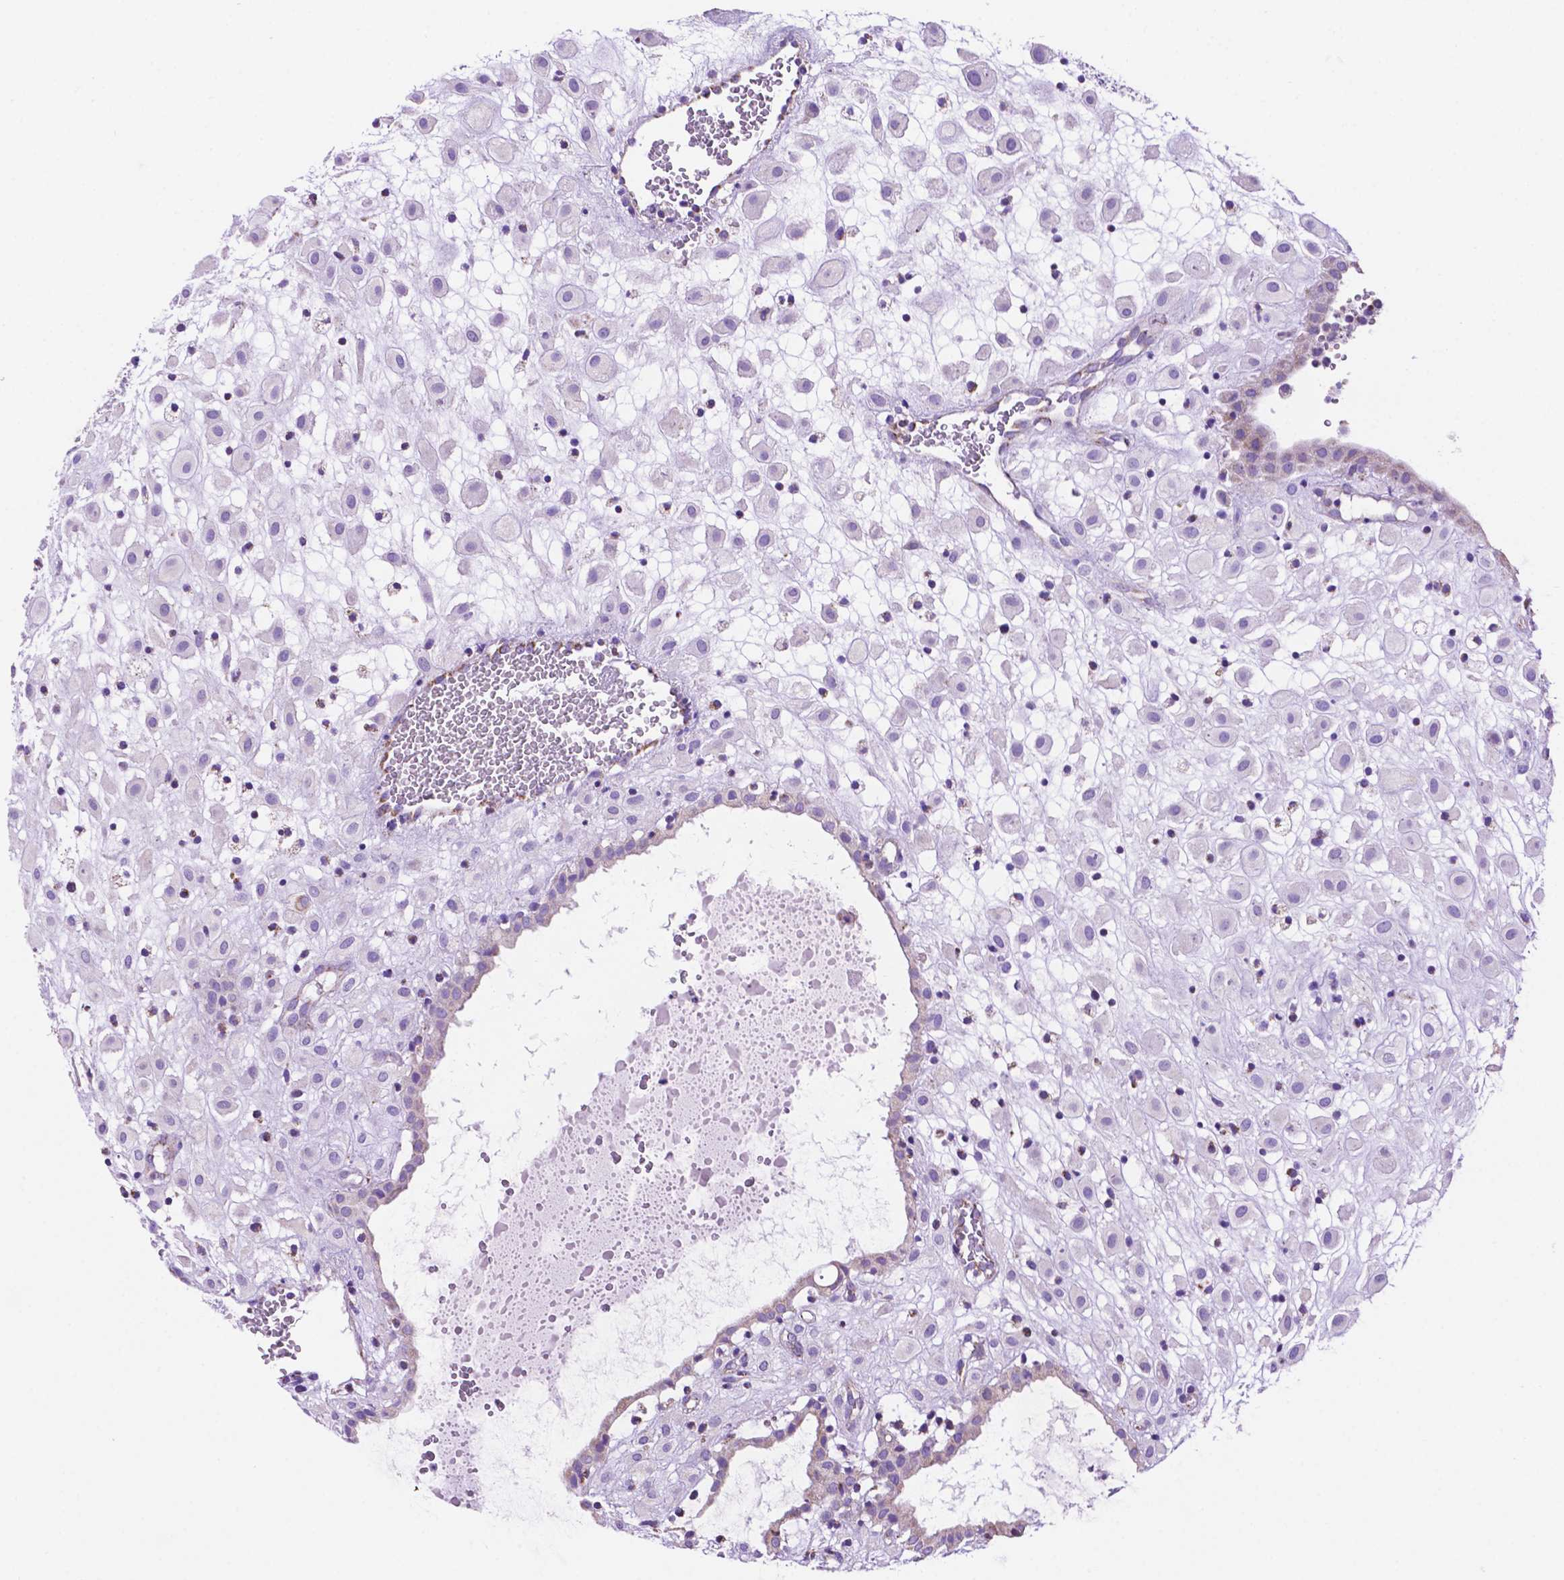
{"staining": {"intensity": "negative", "quantity": "none", "location": "none"}, "tissue": "placenta", "cell_type": "Decidual cells", "image_type": "normal", "snomed": [{"axis": "morphology", "description": "Normal tissue, NOS"}, {"axis": "topography", "description": "Placenta"}], "caption": "Histopathology image shows no significant protein positivity in decidual cells of benign placenta.", "gene": "GDPD5", "patient": {"sex": "female", "age": 24}}